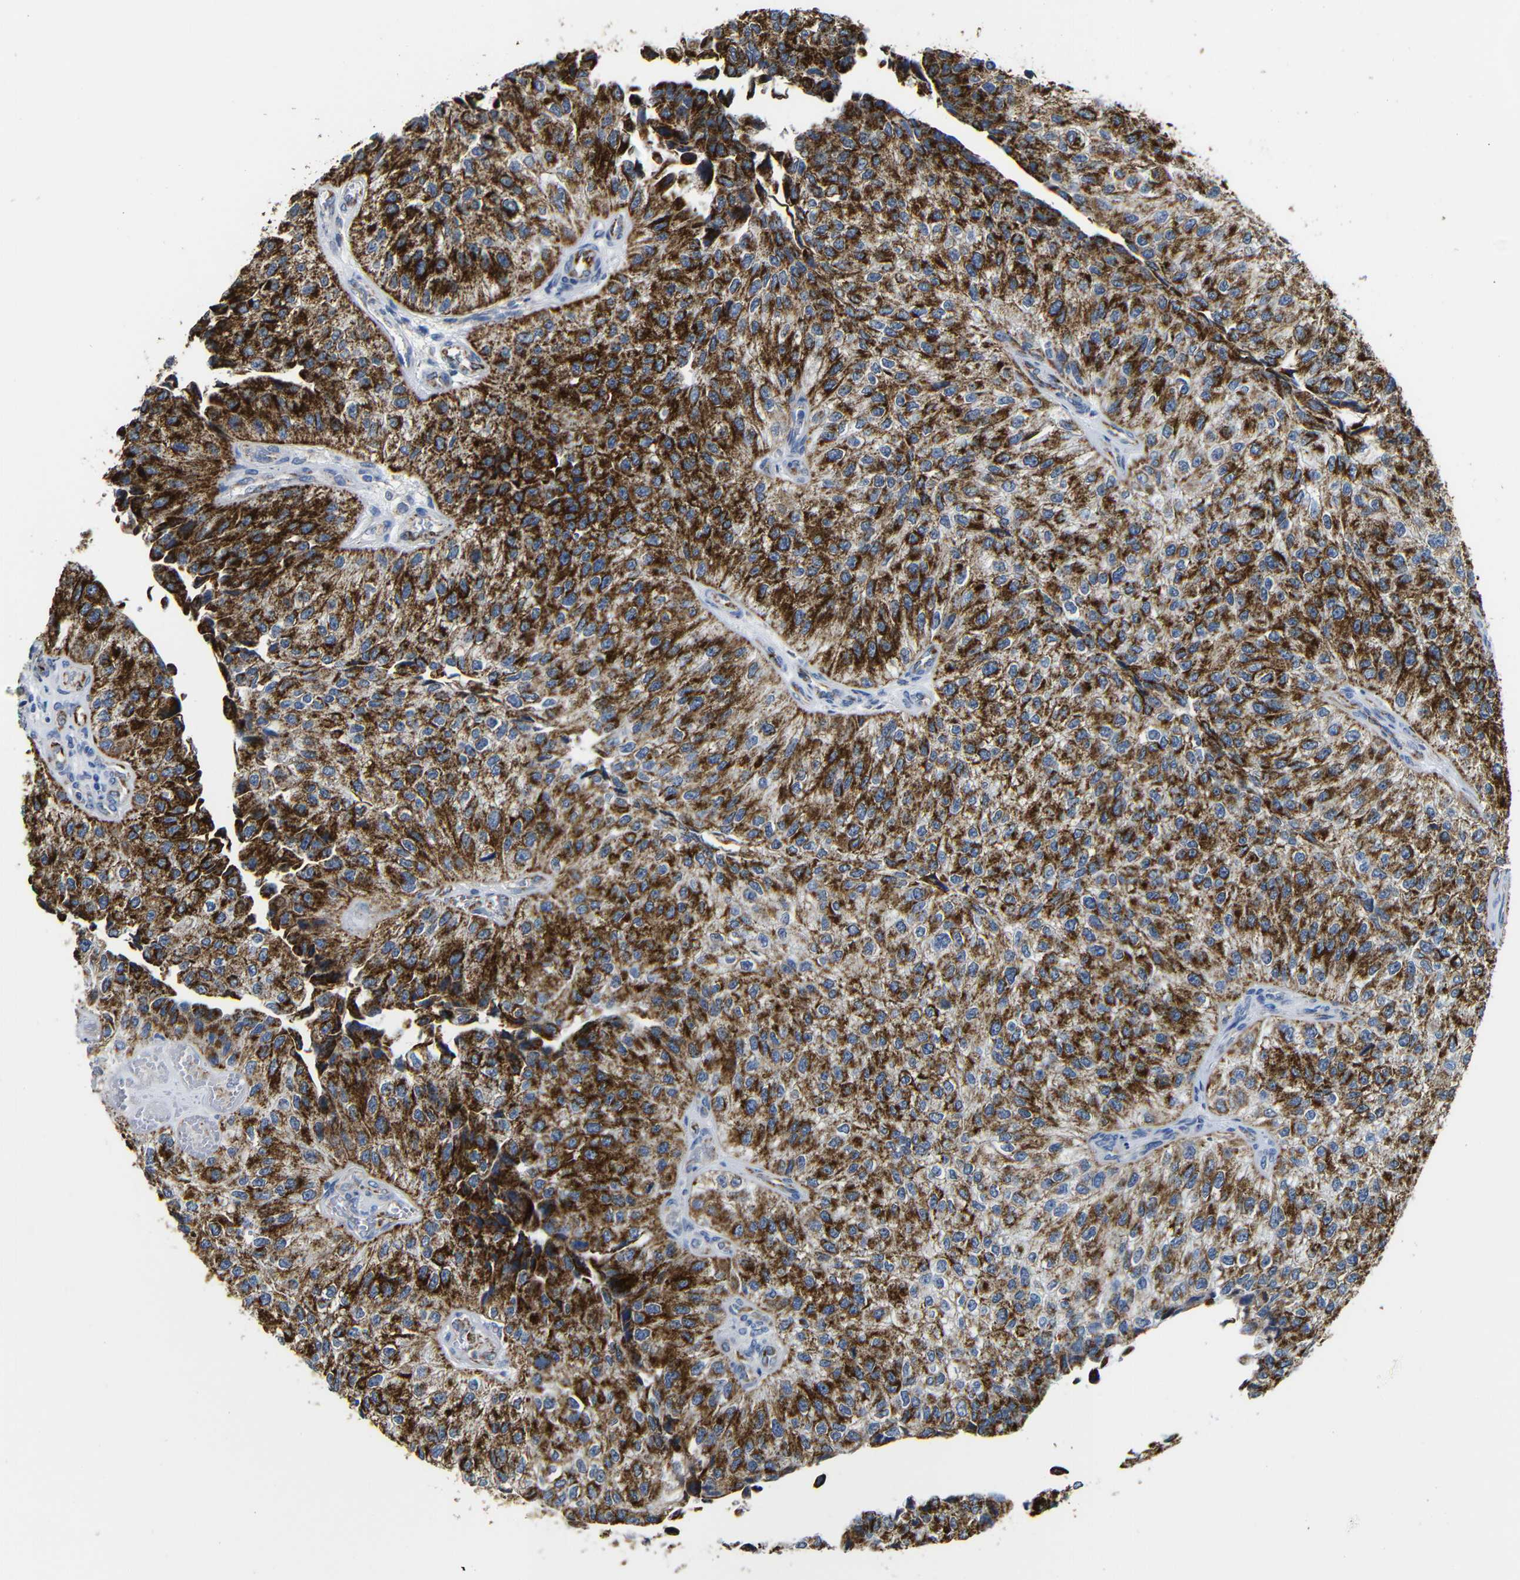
{"staining": {"intensity": "strong", "quantity": "25%-75%", "location": "cytoplasmic/membranous"}, "tissue": "urothelial cancer", "cell_type": "Tumor cells", "image_type": "cancer", "snomed": [{"axis": "morphology", "description": "Urothelial carcinoma, High grade"}, {"axis": "topography", "description": "Kidney"}, {"axis": "topography", "description": "Urinary bladder"}], "caption": "Urothelial carcinoma (high-grade) stained with a protein marker exhibits strong staining in tumor cells.", "gene": "MAOA", "patient": {"sex": "male", "age": 77}}